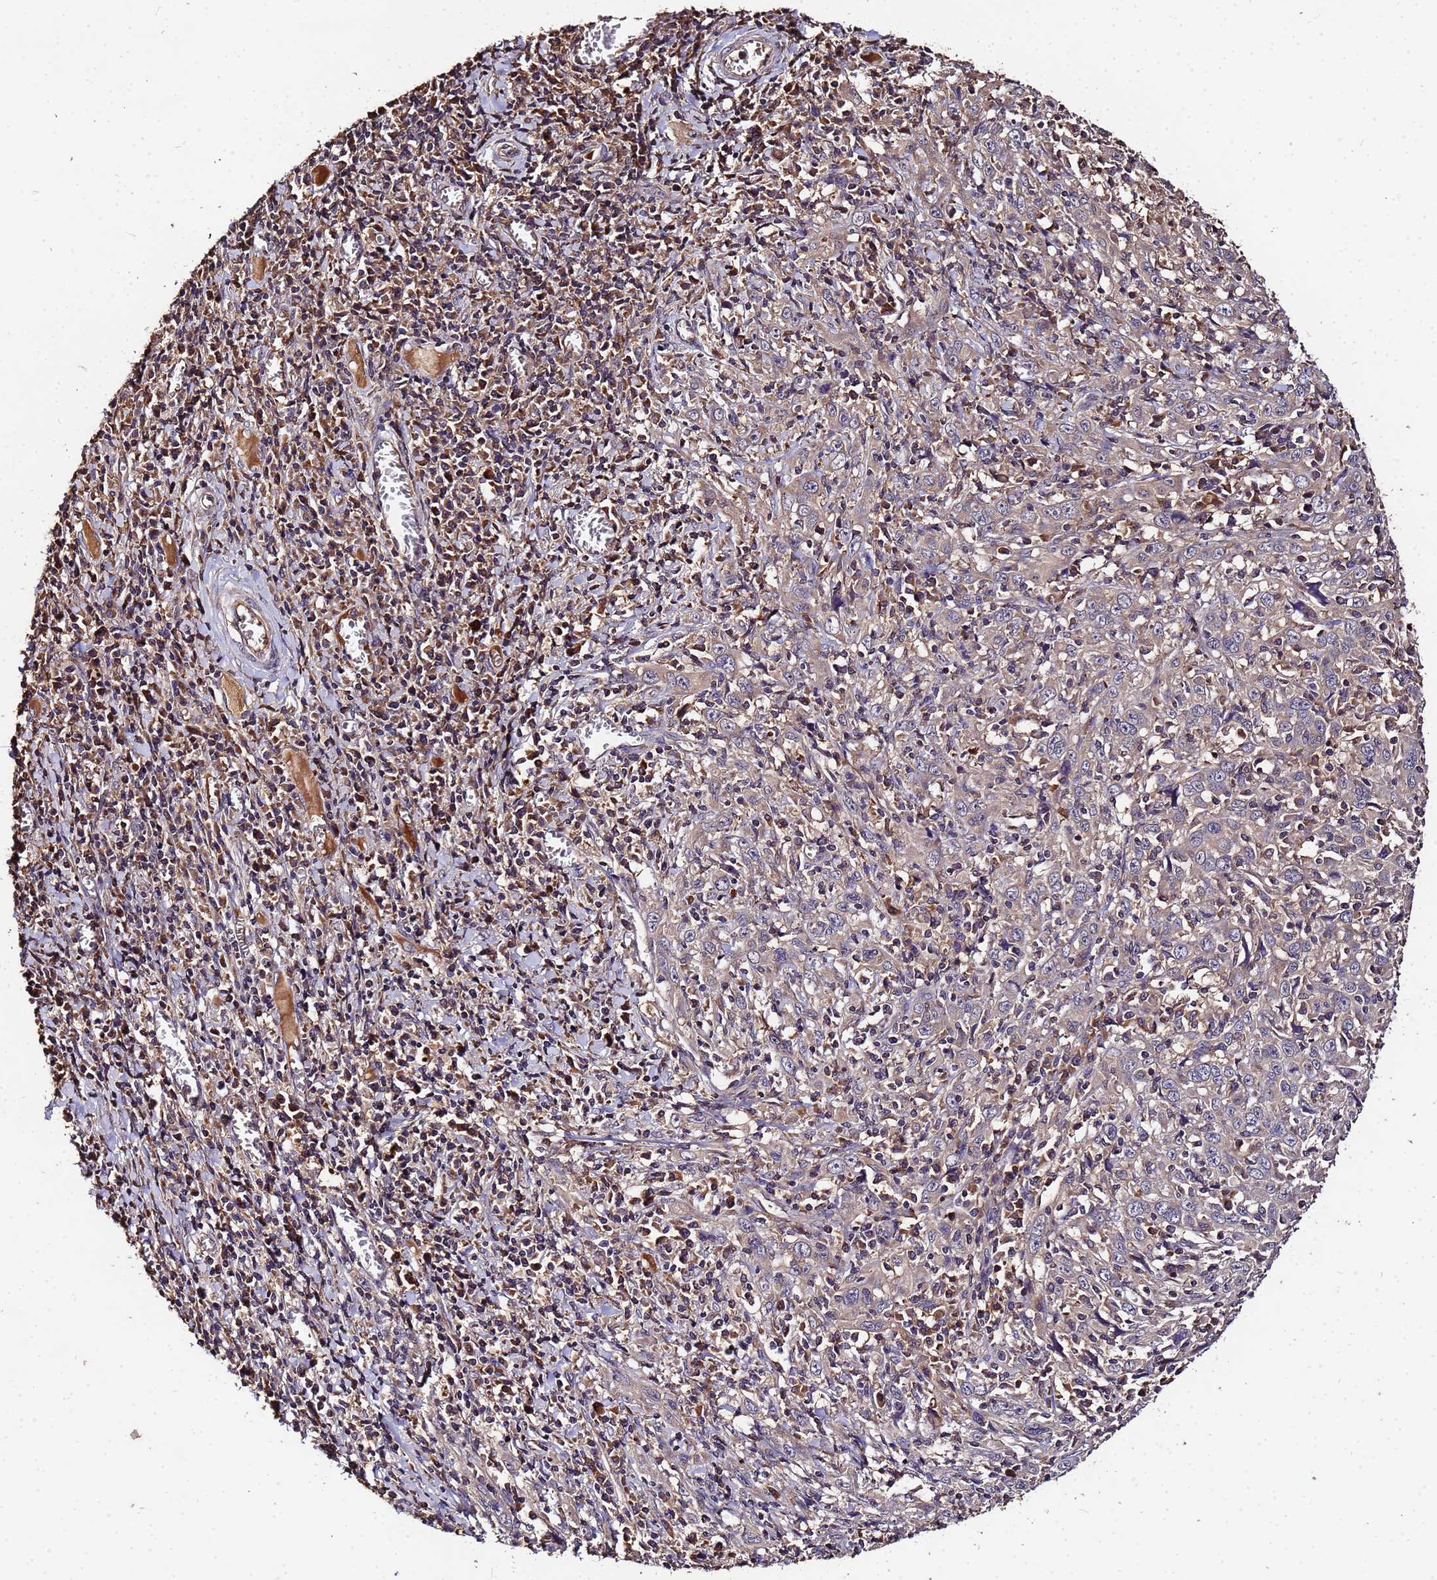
{"staining": {"intensity": "negative", "quantity": "none", "location": "none"}, "tissue": "cervical cancer", "cell_type": "Tumor cells", "image_type": "cancer", "snomed": [{"axis": "morphology", "description": "Squamous cell carcinoma, NOS"}, {"axis": "topography", "description": "Cervix"}], "caption": "IHC of cervical cancer (squamous cell carcinoma) demonstrates no positivity in tumor cells. (IHC, brightfield microscopy, high magnification).", "gene": "MTERF1", "patient": {"sex": "female", "age": 46}}